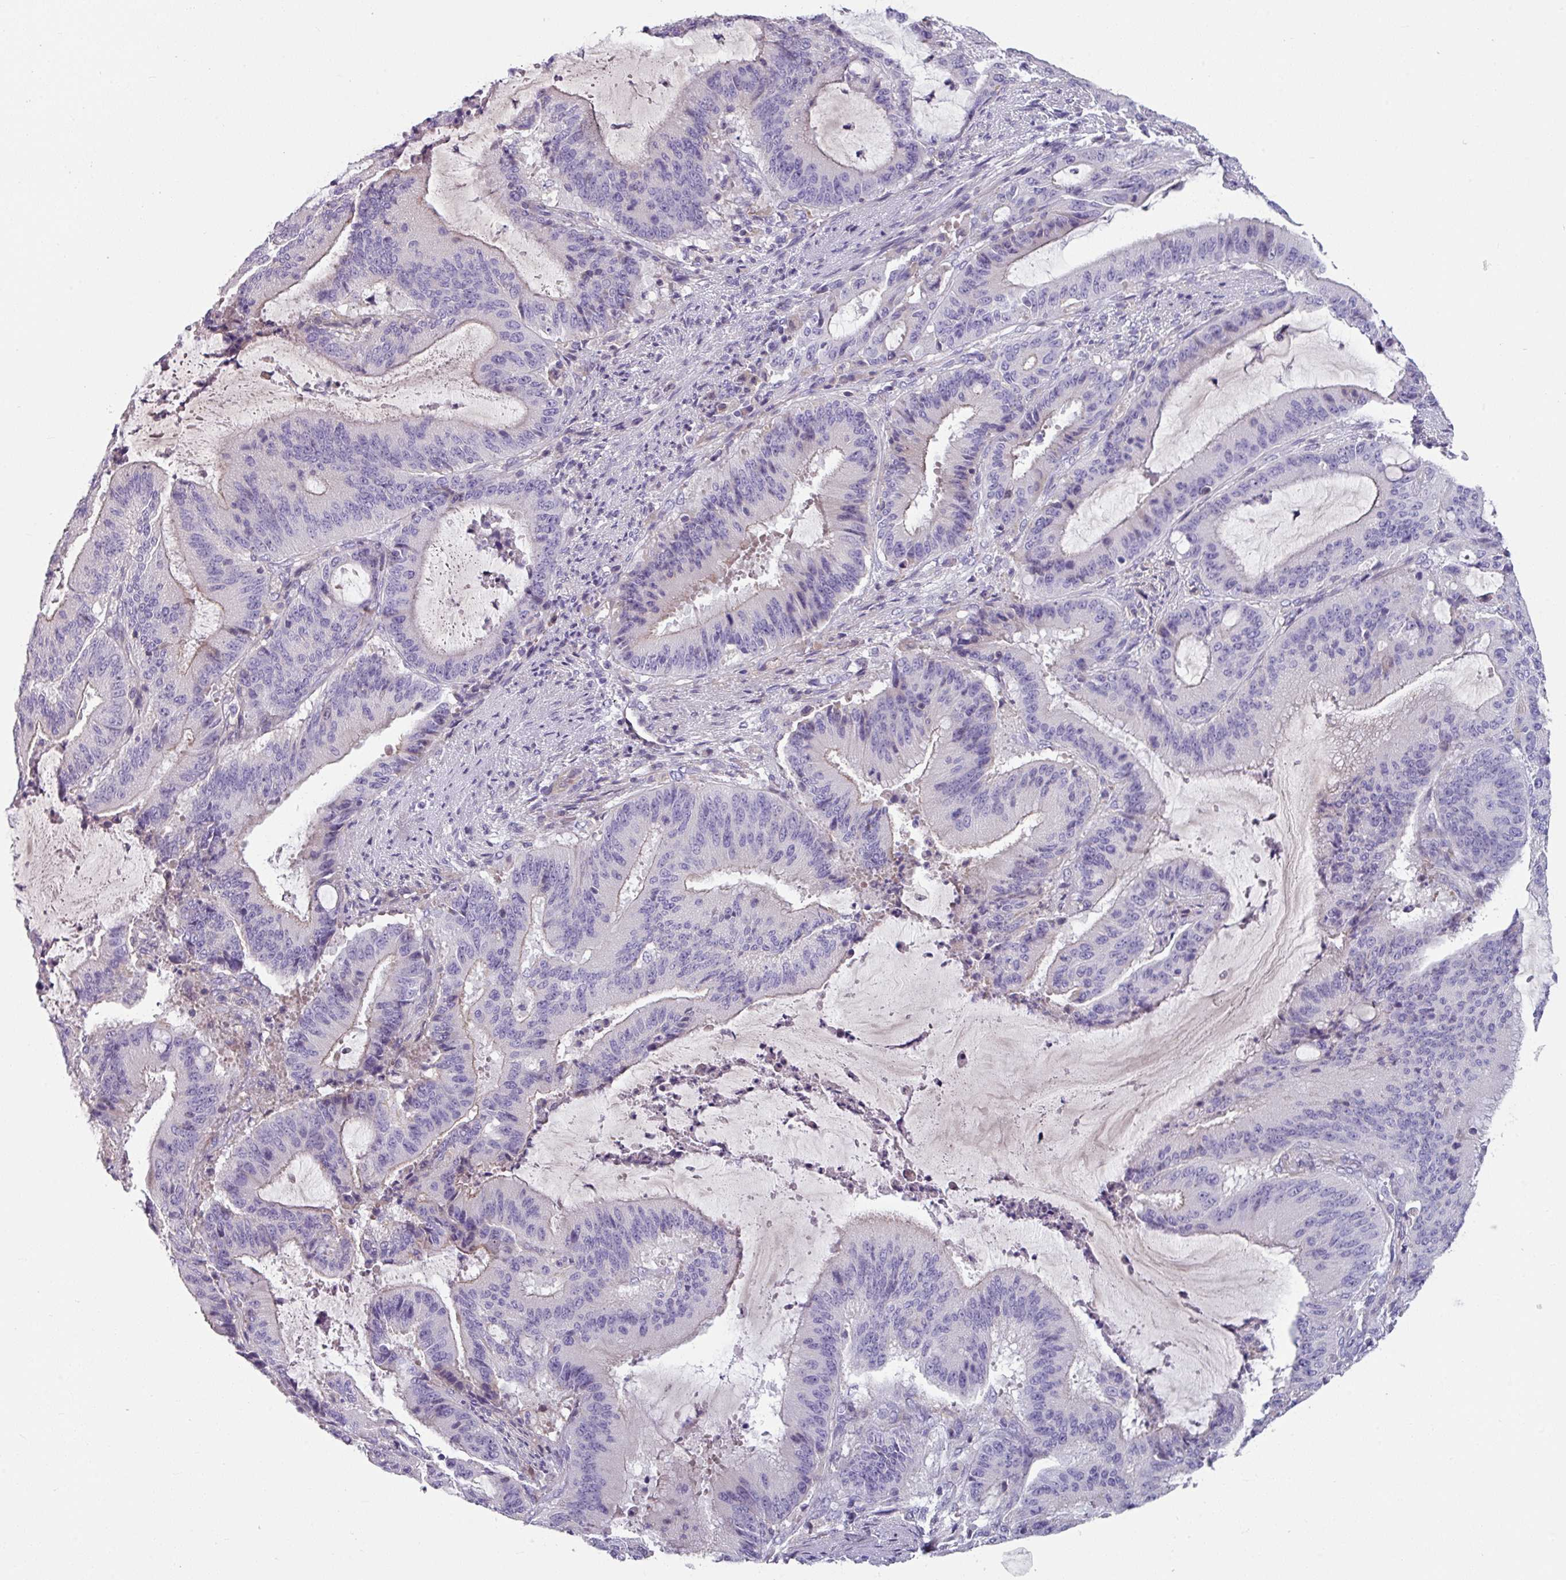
{"staining": {"intensity": "weak", "quantity": "<25%", "location": "cytoplasmic/membranous"}, "tissue": "liver cancer", "cell_type": "Tumor cells", "image_type": "cancer", "snomed": [{"axis": "morphology", "description": "Normal tissue, NOS"}, {"axis": "morphology", "description": "Cholangiocarcinoma"}, {"axis": "topography", "description": "Liver"}, {"axis": "topography", "description": "Peripheral nerve tissue"}], "caption": "There is no significant expression in tumor cells of liver cholangiocarcinoma.", "gene": "TMEM132A", "patient": {"sex": "female", "age": 73}}